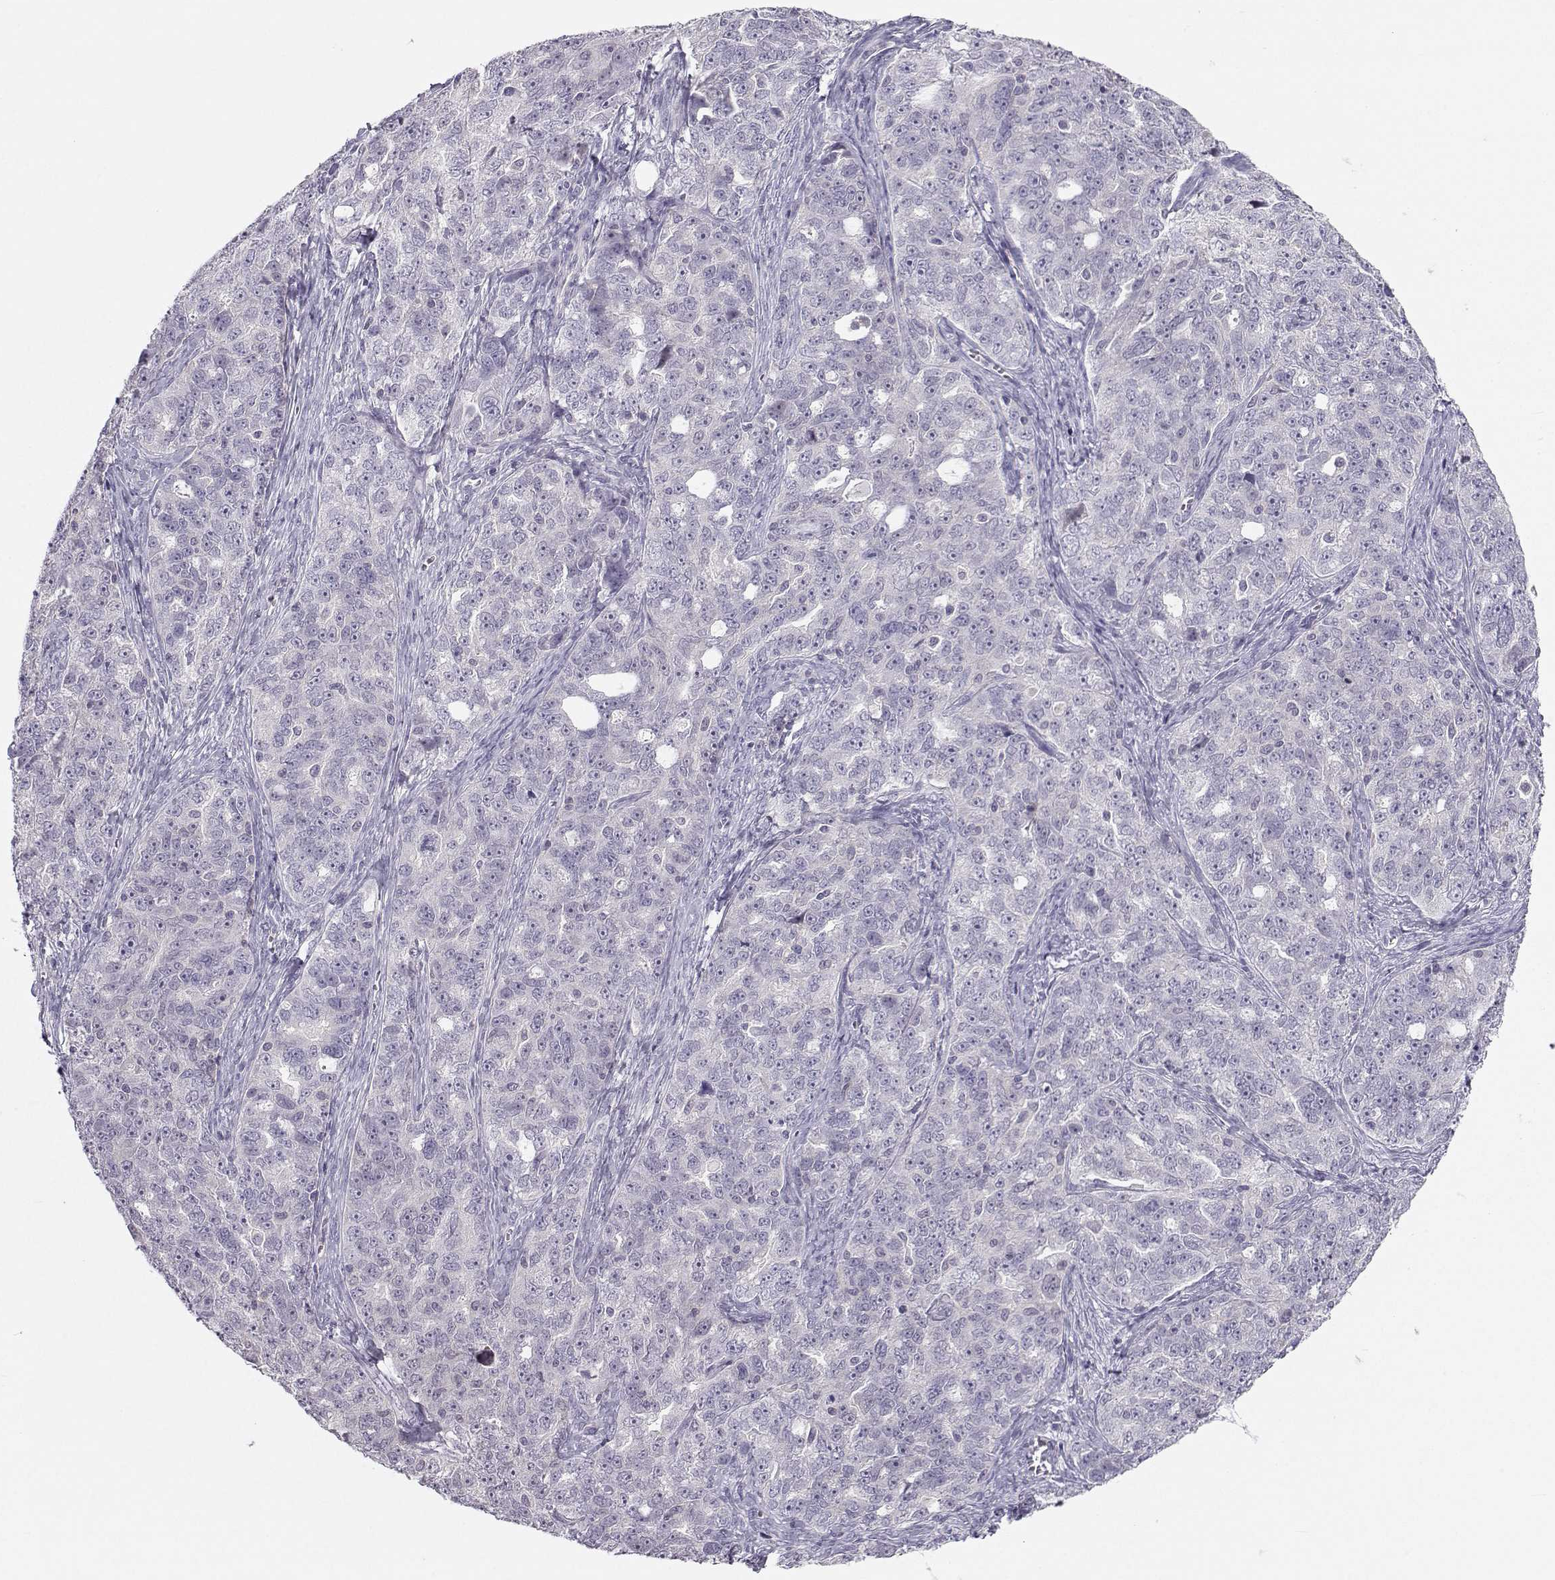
{"staining": {"intensity": "negative", "quantity": "none", "location": "none"}, "tissue": "ovarian cancer", "cell_type": "Tumor cells", "image_type": "cancer", "snomed": [{"axis": "morphology", "description": "Cystadenocarcinoma, serous, NOS"}, {"axis": "topography", "description": "Ovary"}], "caption": "A histopathology image of human ovarian cancer is negative for staining in tumor cells.", "gene": "MROH7", "patient": {"sex": "female", "age": 51}}